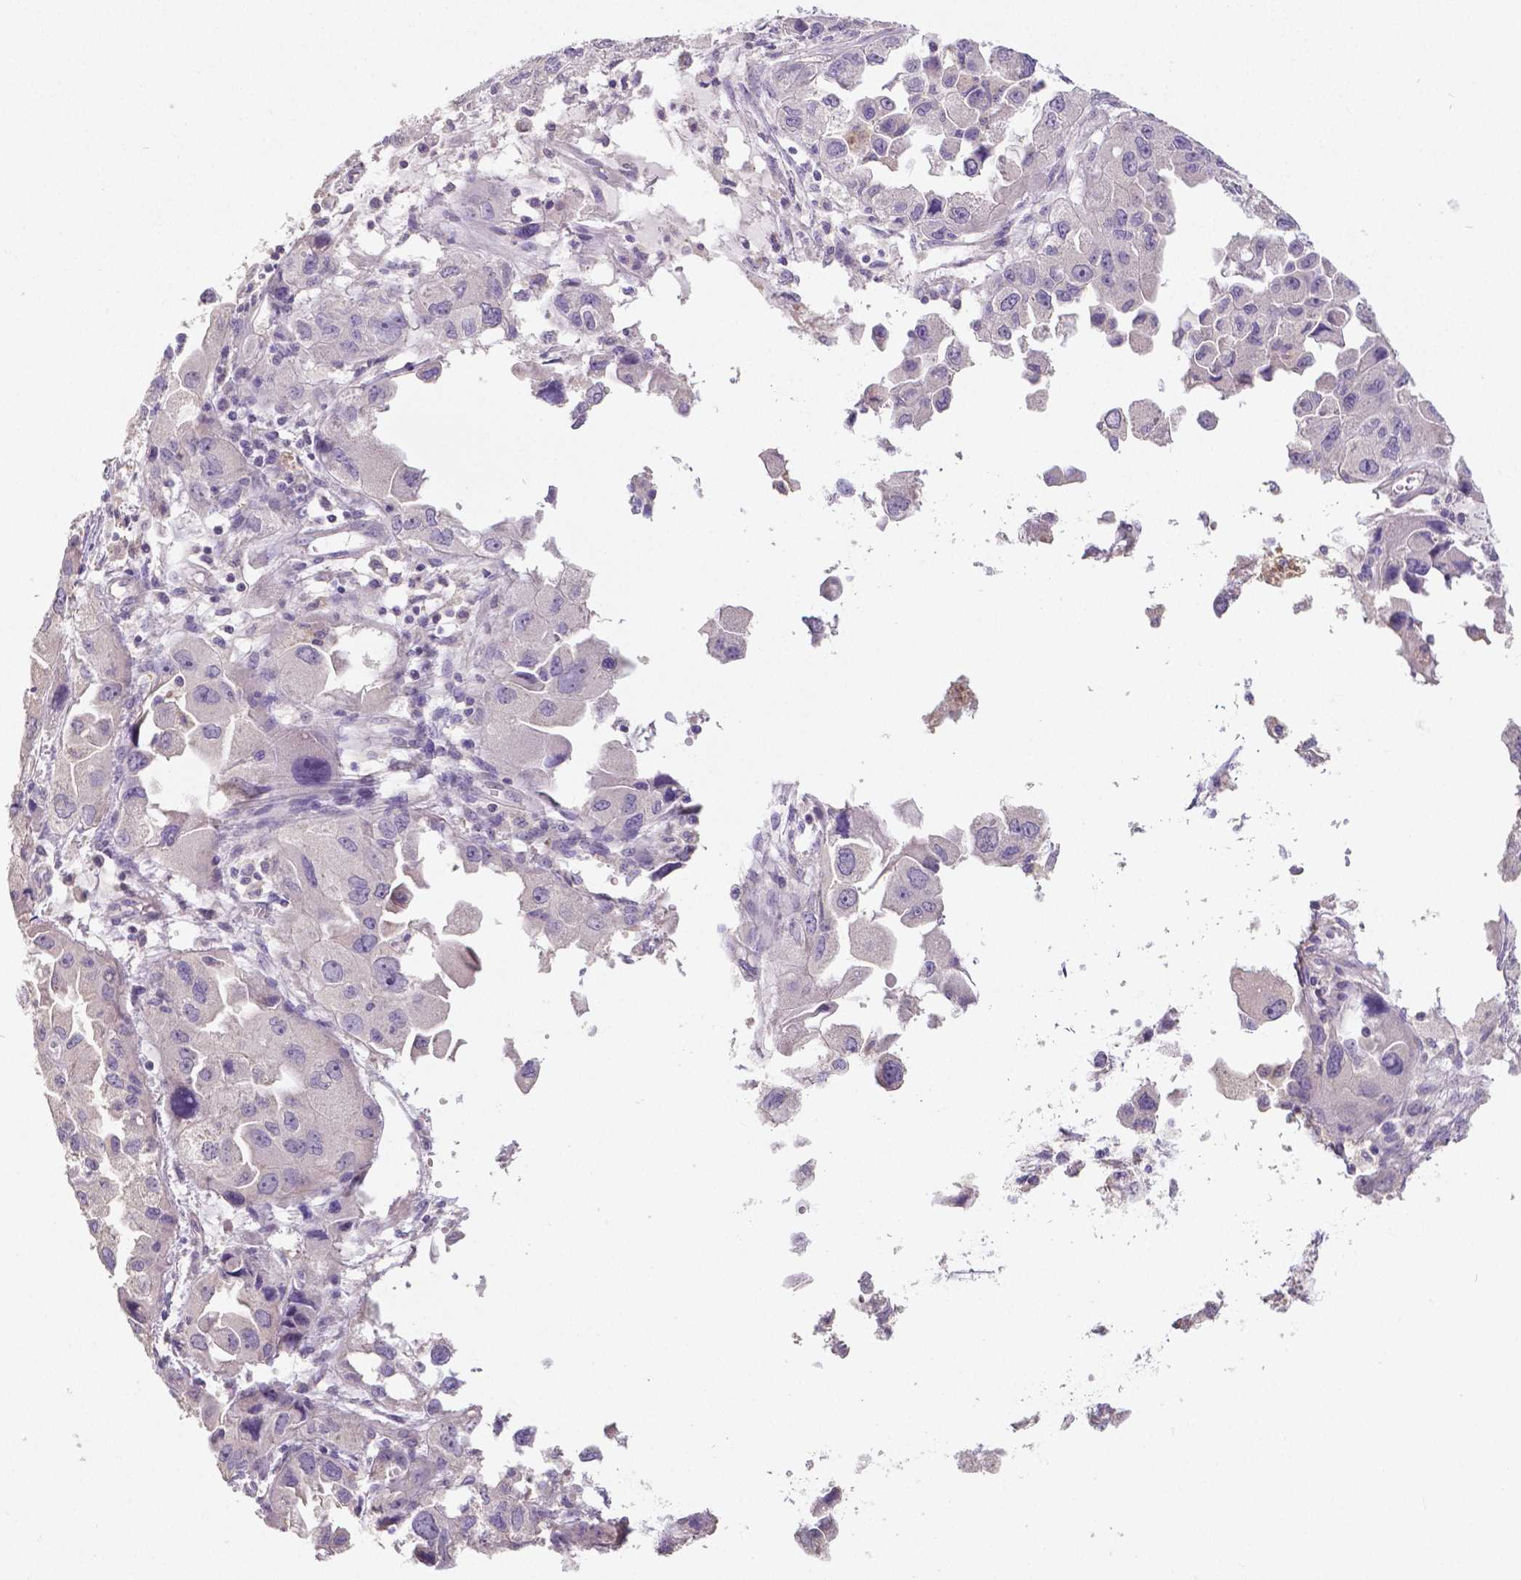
{"staining": {"intensity": "negative", "quantity": "none", "location": "none"}, "tissue": "ovarian cancer", "cell_type": "Tumor cells", "image_type": "cancer", "snomed": [{"axis": "morphology", "description": "Cystadenocarcinoma, serous, NOS"}, {"axis": "topography", "description": "Ovary"}], "caption": "Immunohistochemical staining of ovarian cancer (serous cystadenocarcinoma) reveals no significant expression in tumor cells.", "gene": "CRMP1", "patient": {"sex": "female", "age": 84}}